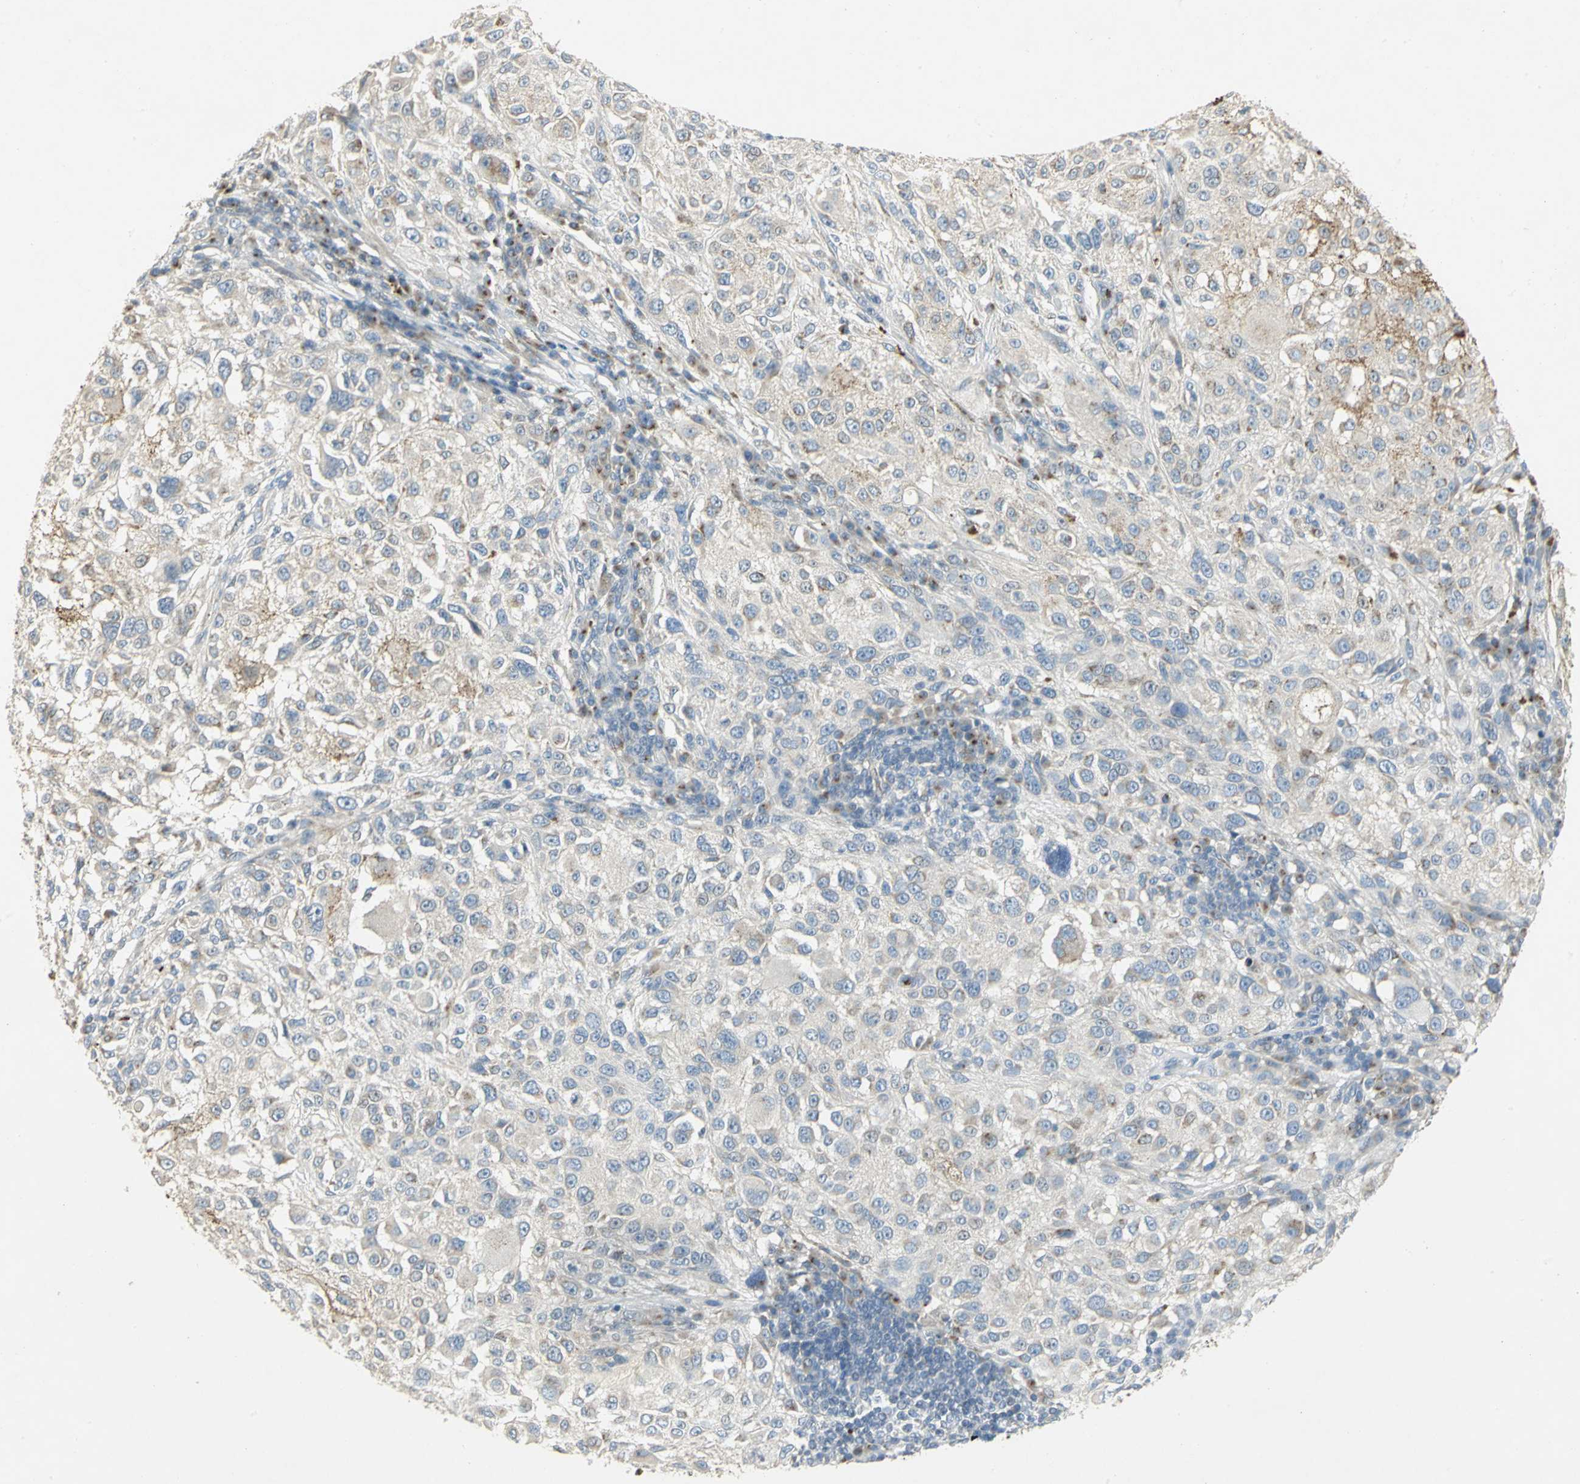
{"staining": {"intensity": "negative", "quantity": "none", "location": "none"}, "tissue": "melanoma", "cell_type": "Tumor cells", "image_type": "cancer", "snomed": [{"axis": "morphology", "description": "Necrosis, NOS"}, {"axis": "morphology", "description": "Malignant melanoma, NOS"}, {"axis": "topography", "description": "Skin"}], "caption": "The photomicrograph reveals no staining of tumor cells in malignant melanoma.", "gene": "TM9SF2", "patient": {"sex": "female", "age": 87}}